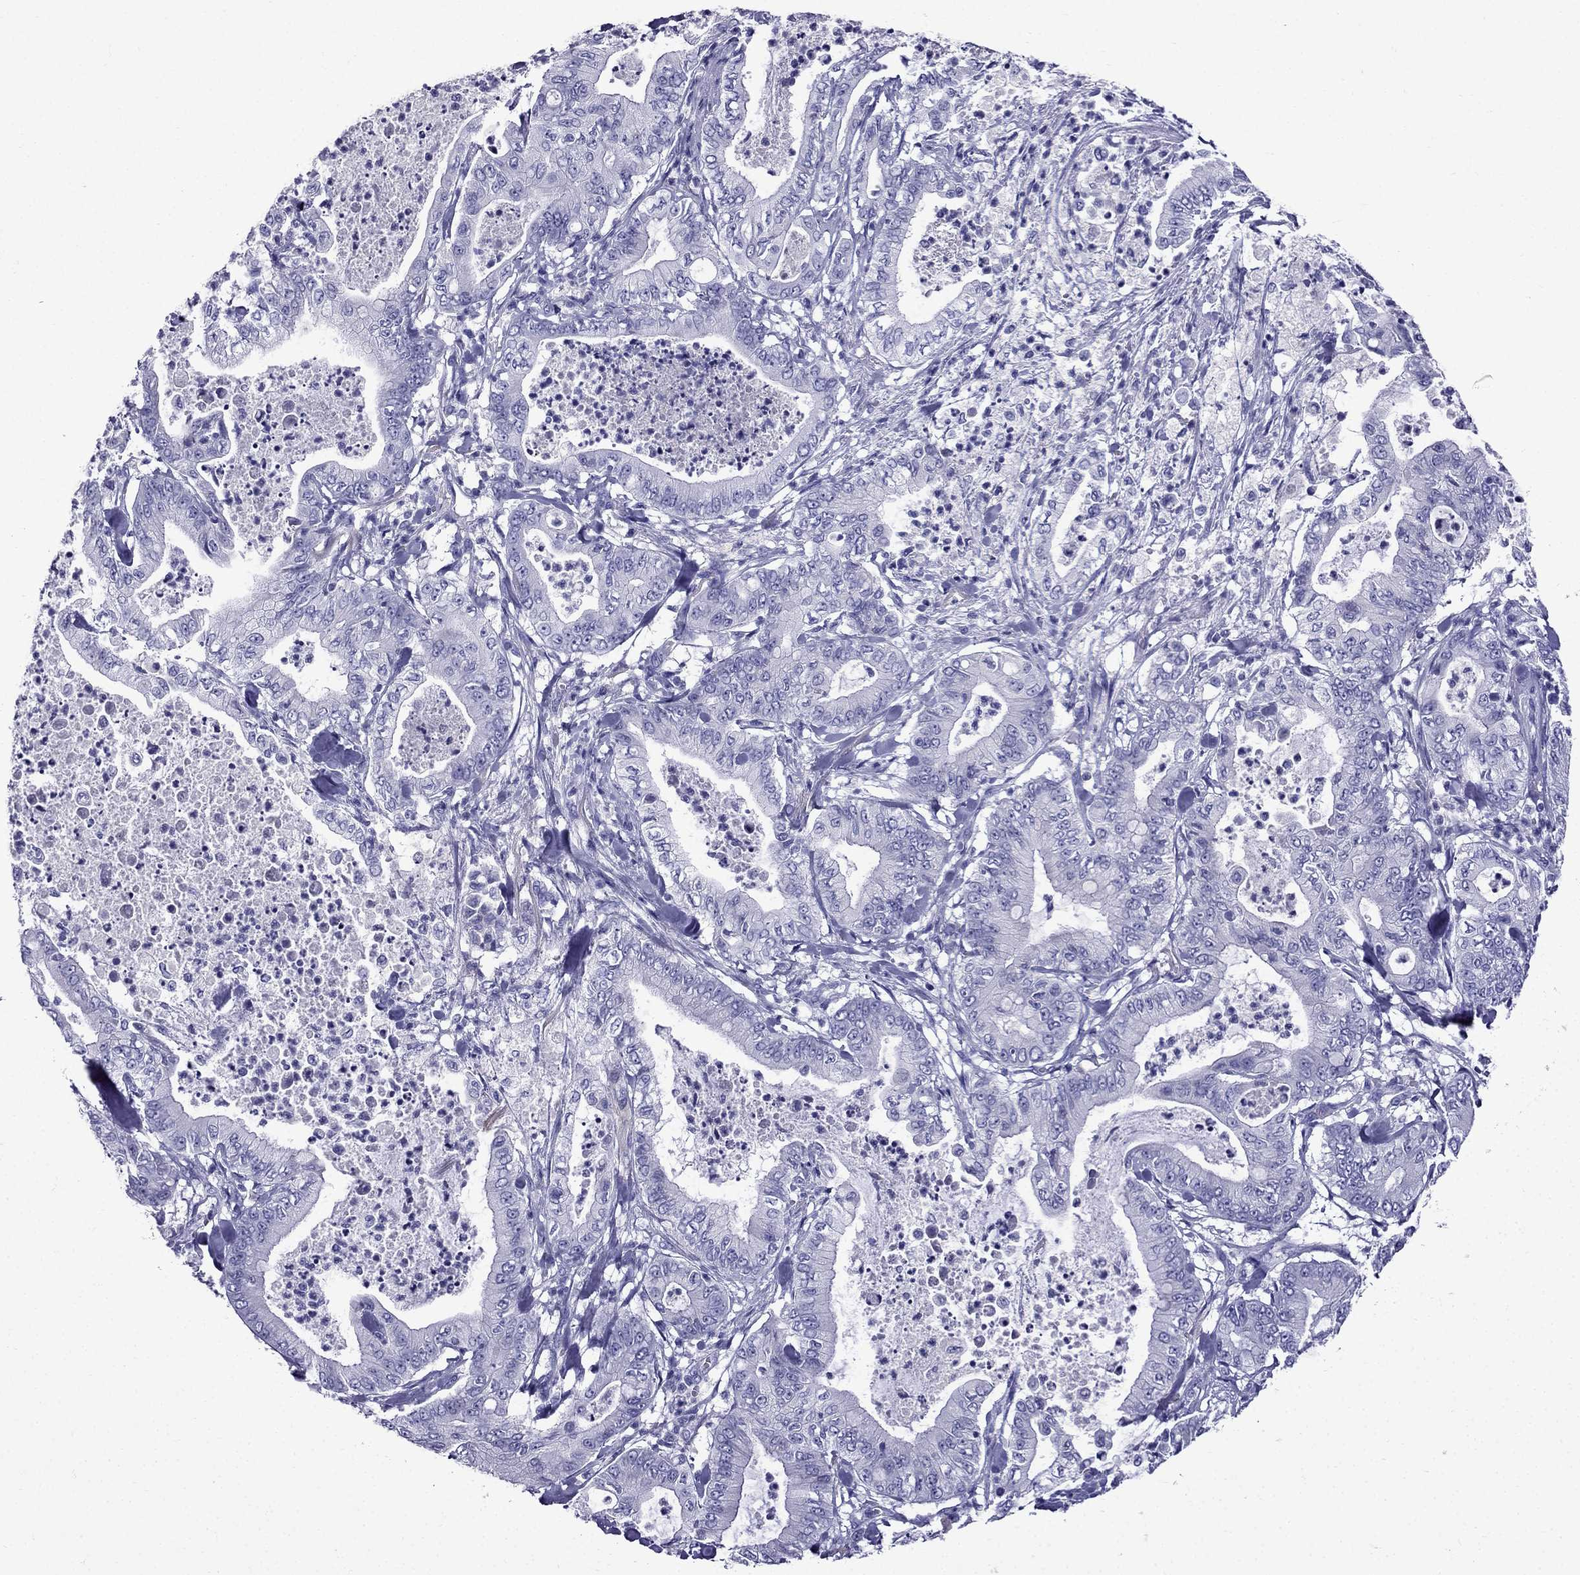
{"staining": {"intensity": "negative", "quantity": "none", "location": "none"}, "tissue": "pancreatic cancer", "cell_type": "Tumor cells", "image_type": "cancer", "snomed": [{"axis": "morphology", "description": "Adenocarcinoma, NOS"}, {"axis": "topography", "description": "Pancreas"}], "caption": "Pancreatic cancer stained for a protein using IHC exhibits no positivity tumor cells.", "gene": "ERC2", "patient": {"sex": "male", "age": 71}}